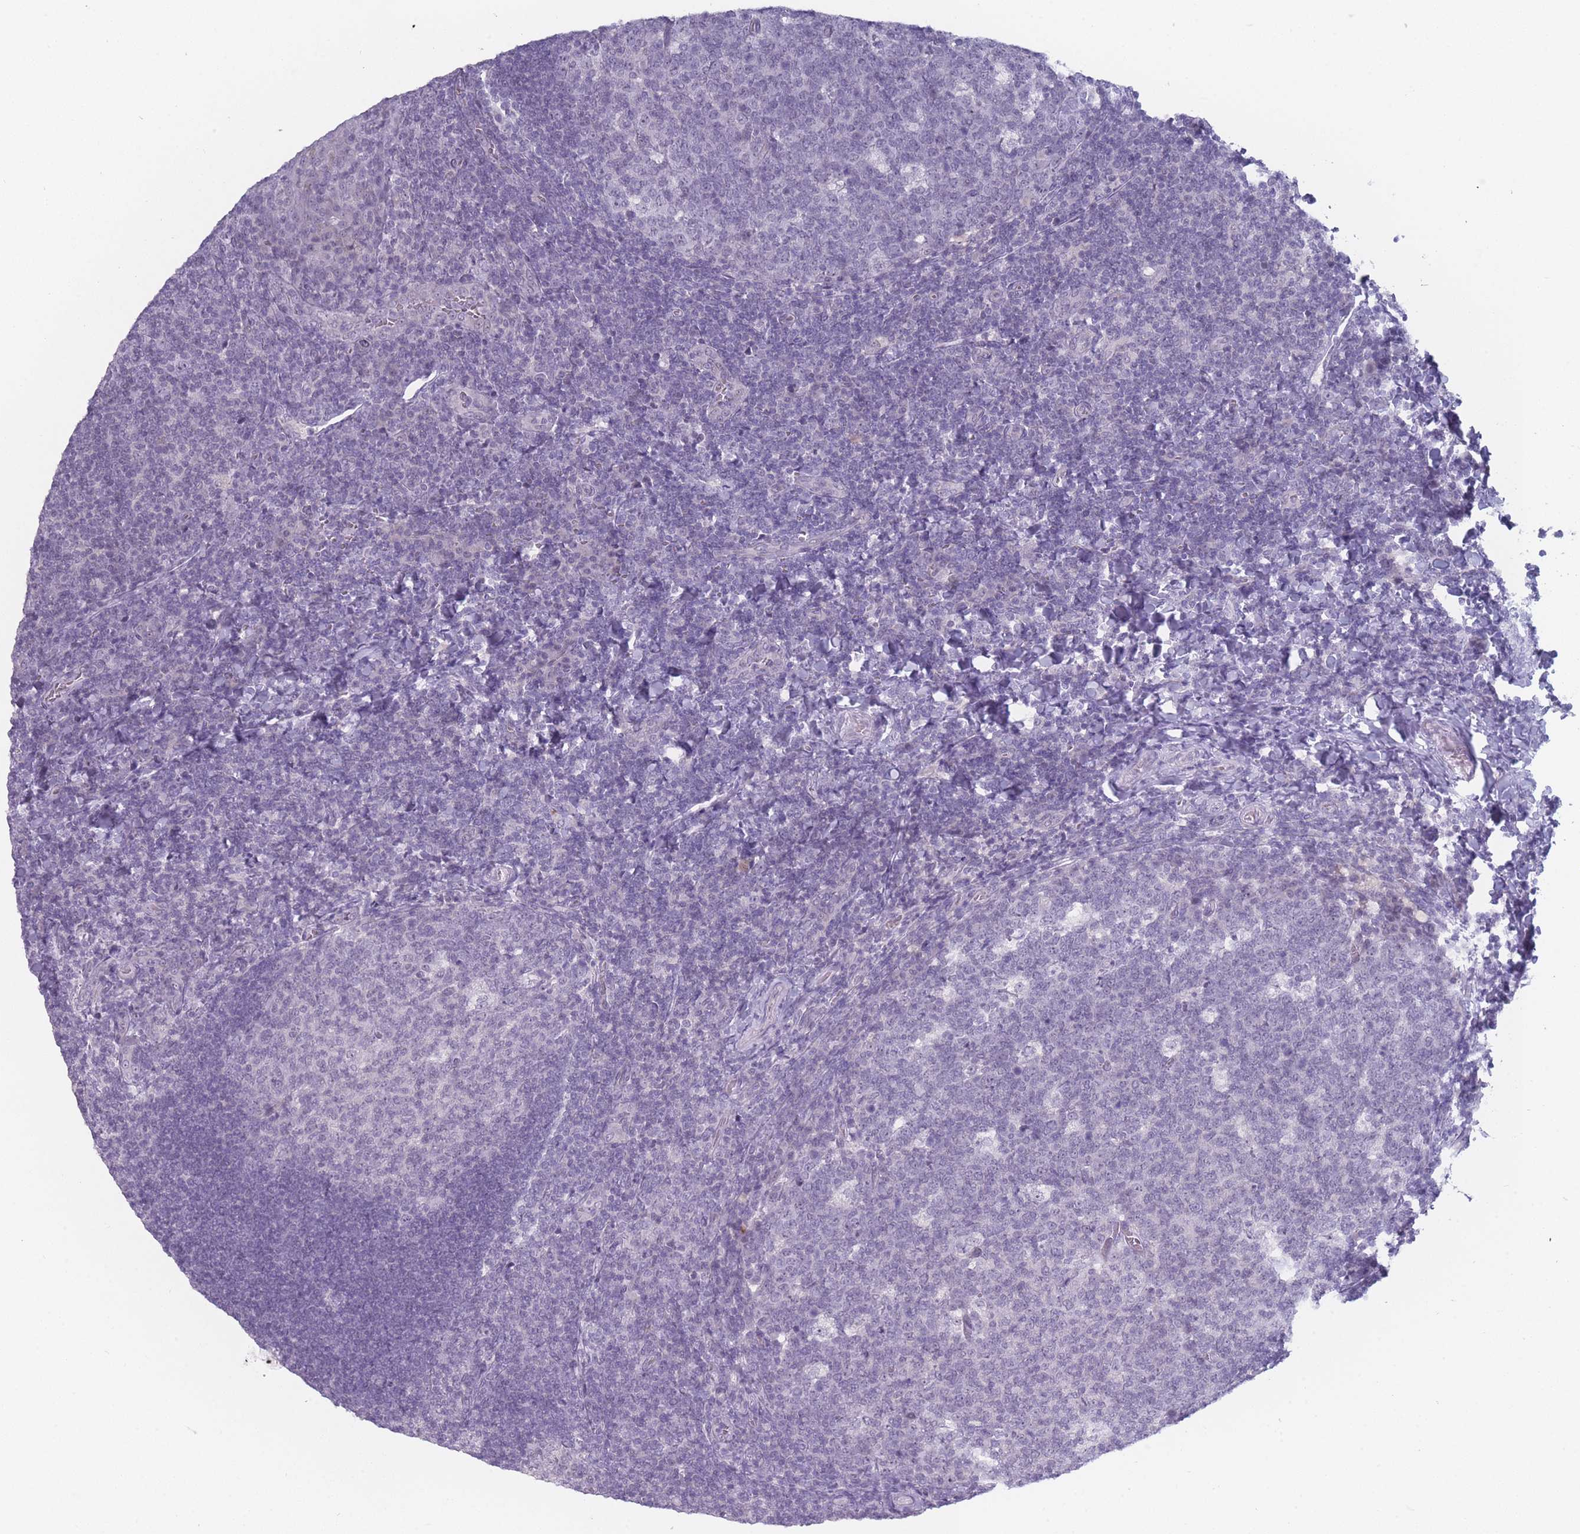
{"staining": {"intensity": "negative", "quantity": "none", "location": "none"}, "tissue": "tonsil", "cell_type": "Germinal center cells", "image_type": "normal", "snomed": [{"axis": "morphology", "description": "Normal tissue, NOS"}, {"axis": "topography", "description": "Tonsil"}], "caption": "IHC photomicrograph of unremarkable tonsil: tonsil stained with DAB (3,3'-diaminobenzidine) demonstrates no significant protein staining in germinal center cells. Nuclei are stained in blue.", "gene": "ROS1", "patient": {"sex": "male", "age": 17}}